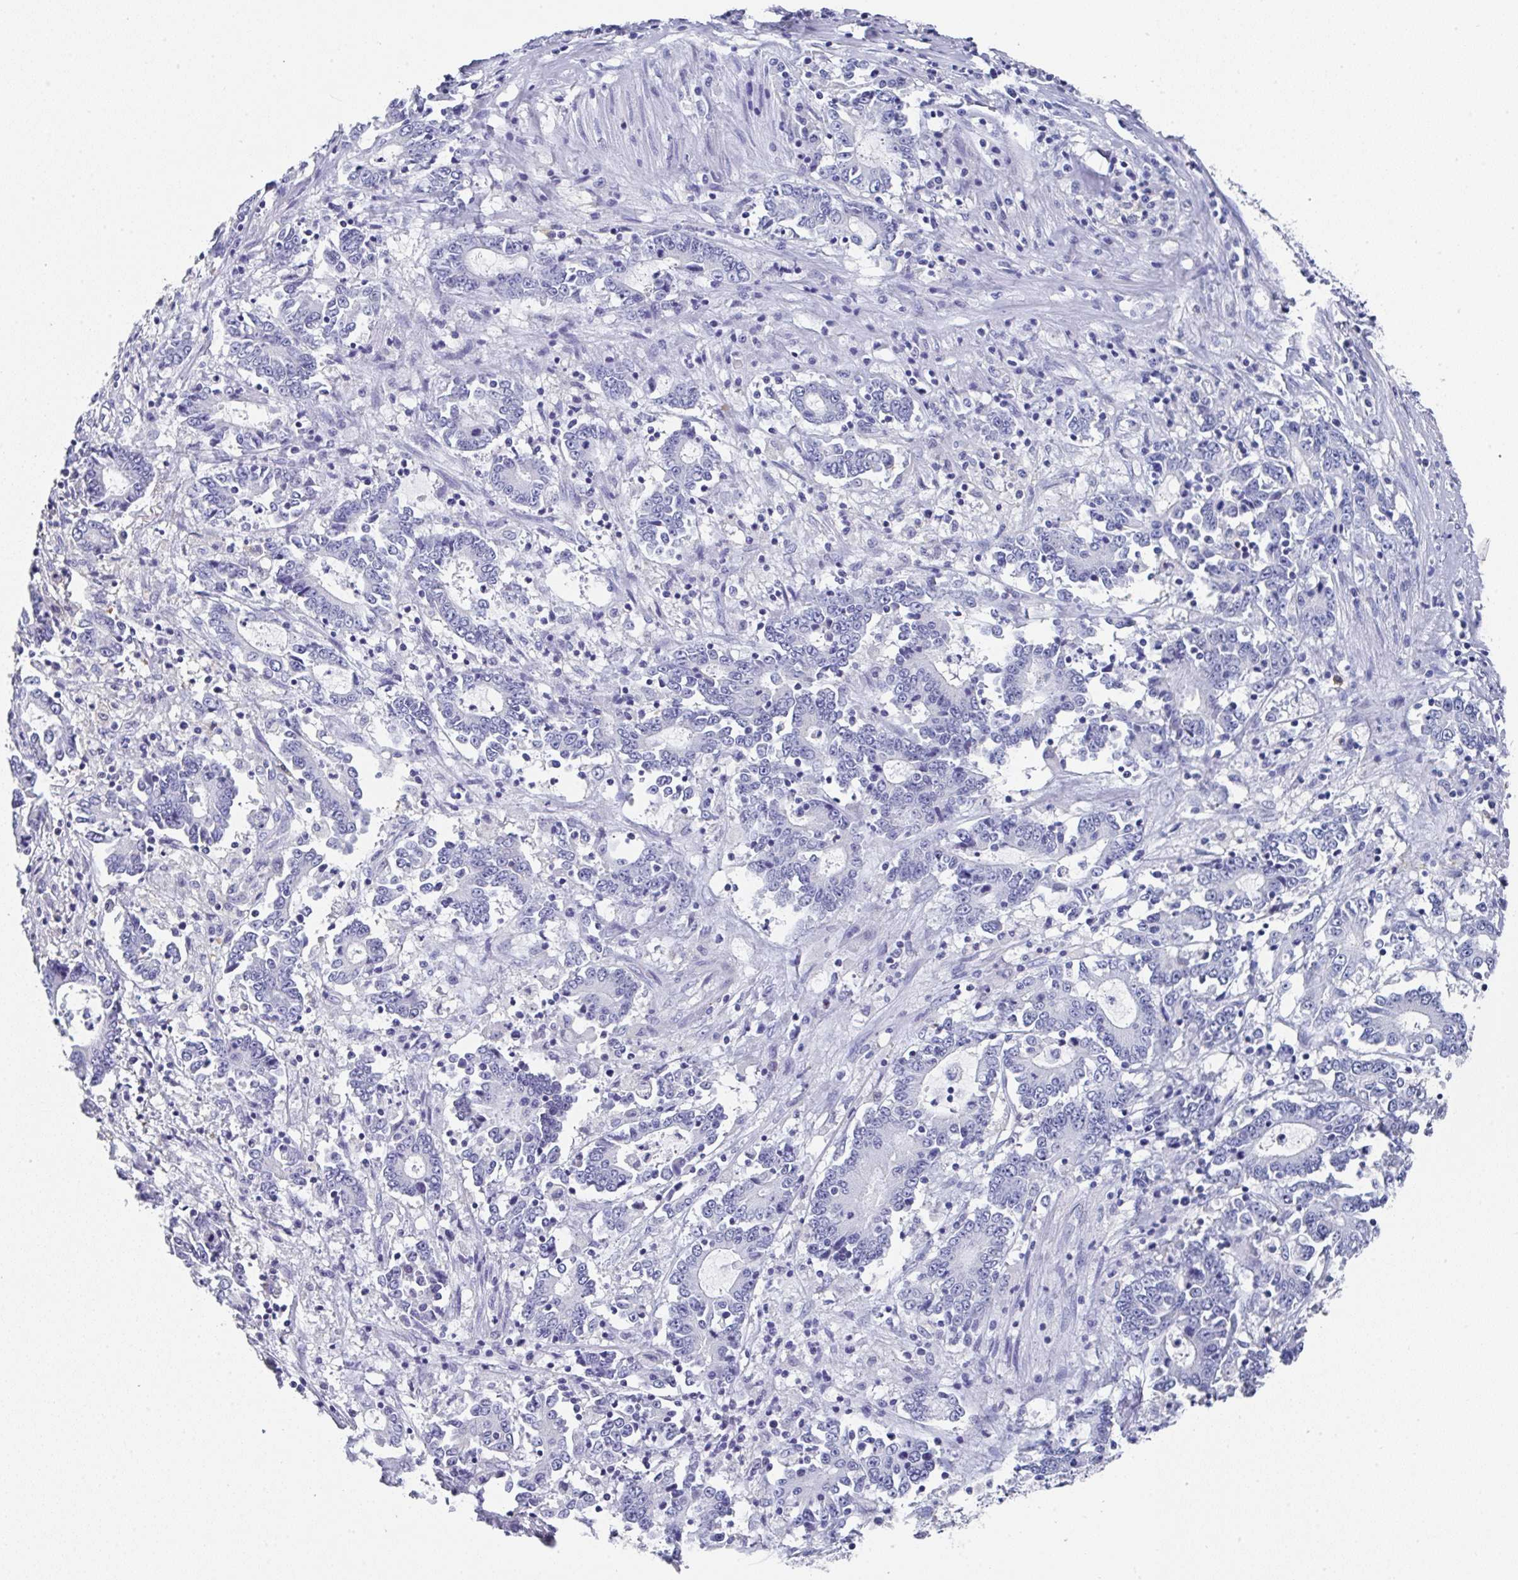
{"staining": {"intensity": "negative", "quantity": "none", "location": "none"}, "tissue": "stomach cancer", "cell_type": "Tumor cells", "image_type": "cancer", "snomed": [{"axis": "morphology", "description": "Adenocarcinoma, NOS"}, {"axis": "topography", "description": "Stomach, upper"}], "caption": "DAB (3,3'-diaminobenzidine) immunohistochemical staining of stomach cancer reveals no significant expression in tumor cells. The staining was performed using DAB to visualize the protein expression in brown, while the nuclei were stained in blue with hematoxylin (Magnification: 20x).", "gene": "TNFRSF8", "patient": {"sex": "male", "age": 68}}